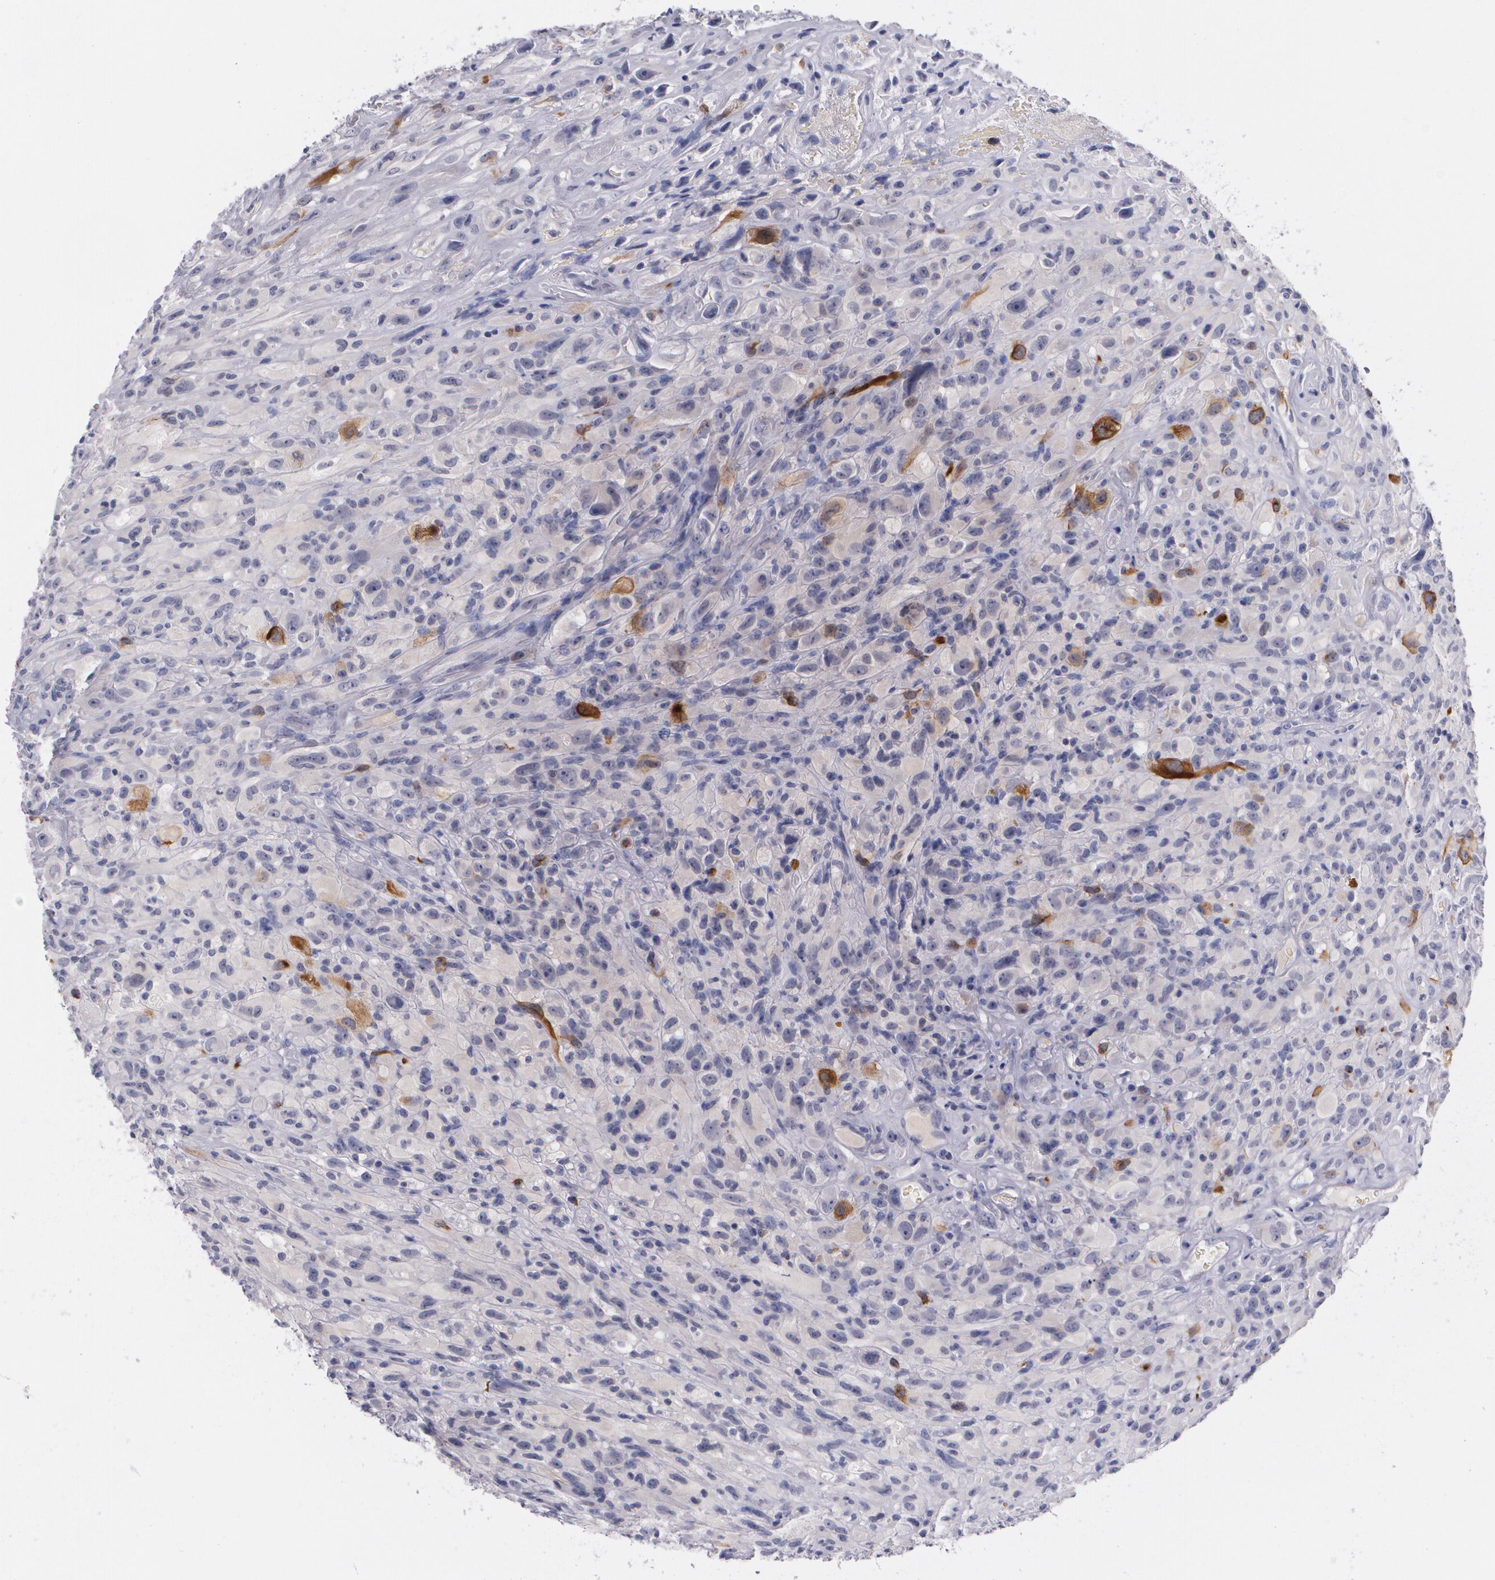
{"staining": {"intensity": "strong", "quantity": "<25%", "location": "cytoplasmic/membranous"}, "tissue": "glioma", "cell_type": "Tumor cells", "image_type": "cancer", "snomed": [{"axis": "morphology", "description": "Glioma, malignant, High grade"}, {"axis": "topography", "description": "Brain"}], "caption": "High-power microscopy captured an immunohistochemistry (IHC) image of malignant glioma (high-grade), revealing strong cytoplasmic/membranous staining in about <25% of tumor cells. (DAB IHC, brown staining for protein, blue staining for nuclei).", "gene": "HMMR", "patient": {"sex": "male", "age": 48}}